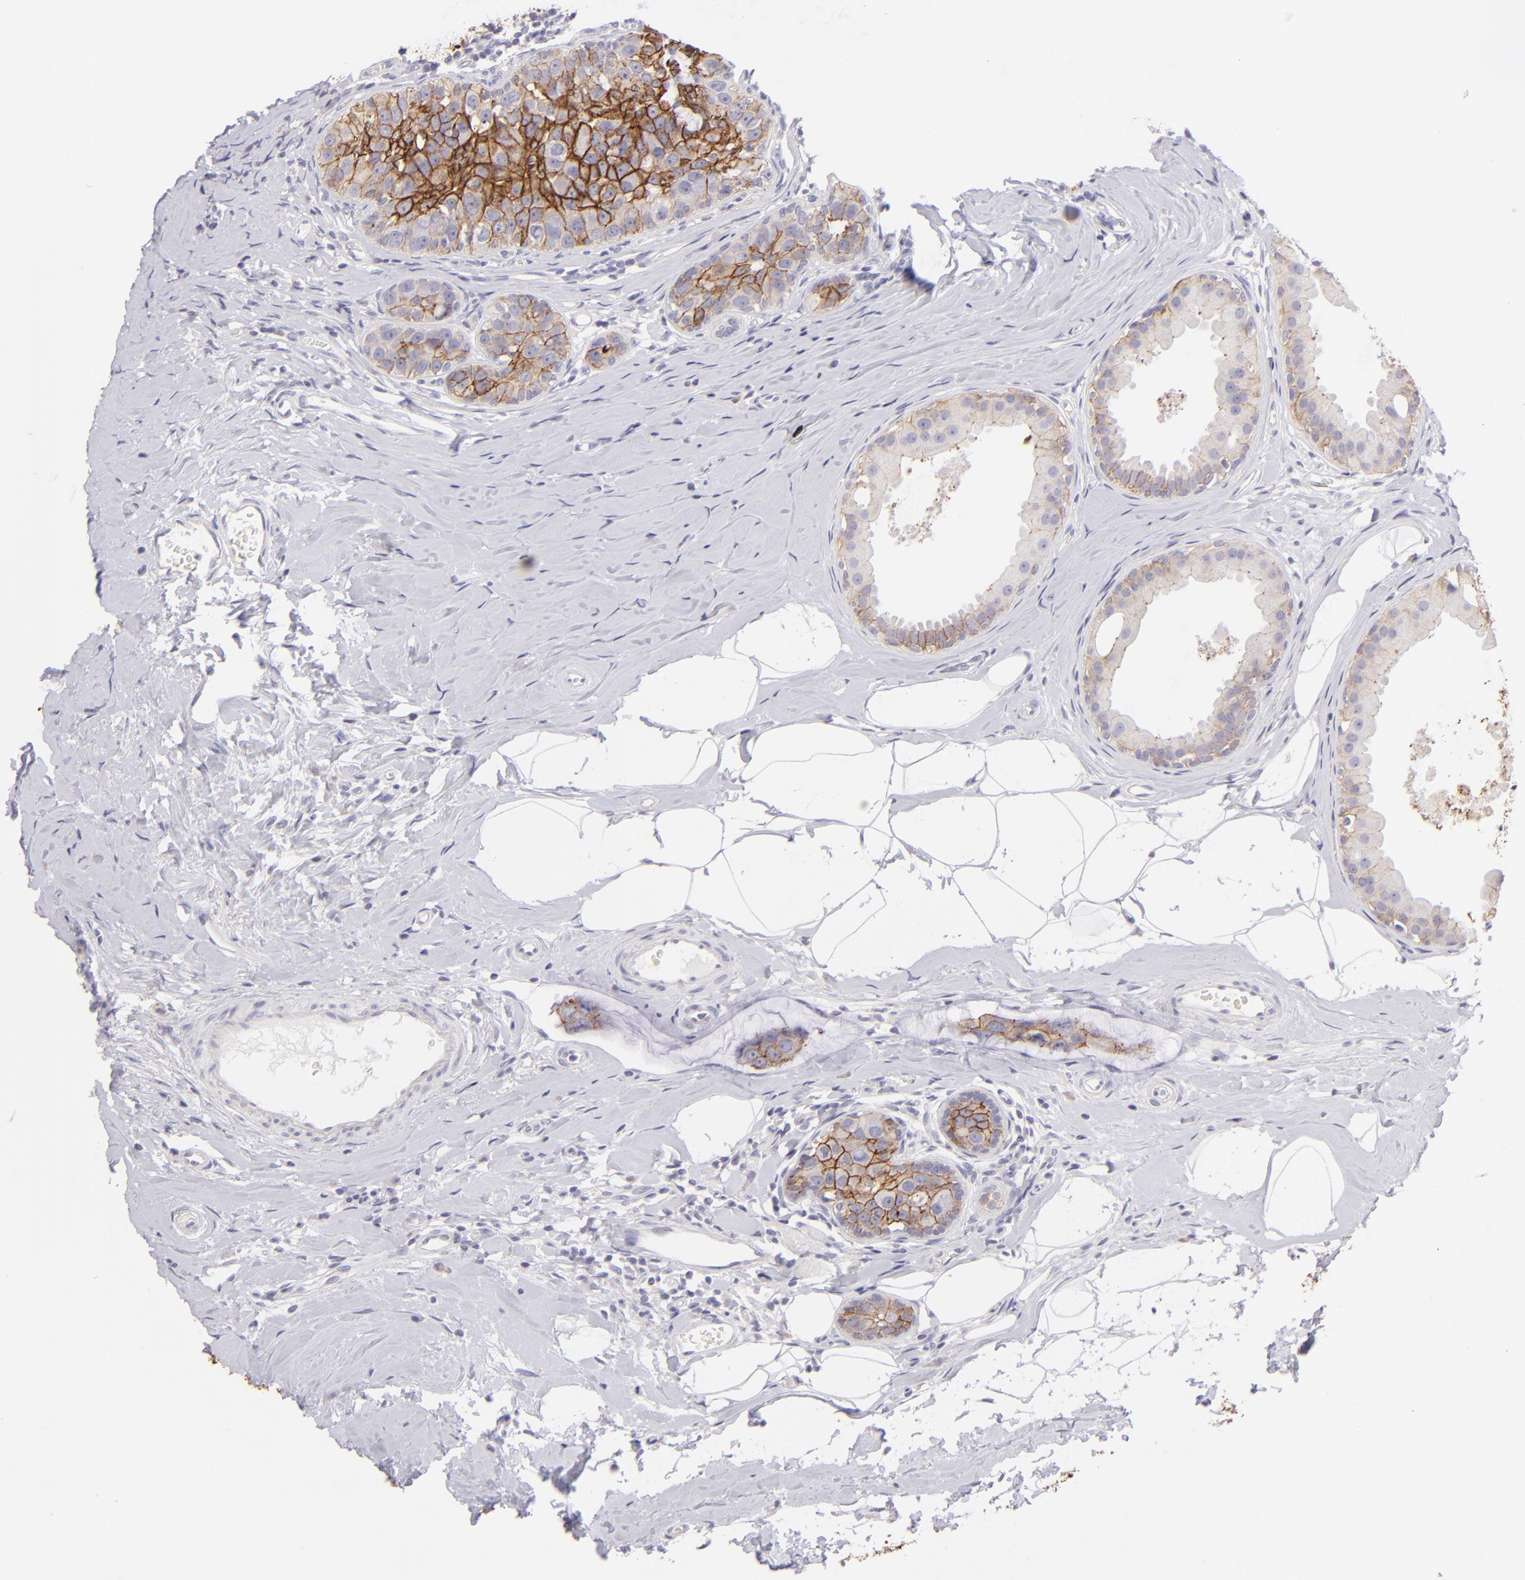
{"staining": {"intensity": "moderate", "quantity": ">75%", "location": "cytoplasmic/membranous"}, "tissue": "breast cancer", "cell_type": "Tumor cells", "image_type": "cancer", "snomed": [{"axis": "morphology", "description": "Normal tissue, NOS"}, {"axis": "morphology", "description": "Duct carcinoma"}, {"axis": "topography", "description": "Breast"}], "caption": "This micrograph demonstrates intraductal carcinoma (breast) stained with immunohistochemistry (IHC) to label a protein in brown. The cytoplasmic/membranous of tumor cells show moderate positivity for the protein. Nuclei are counter-stained blue.", "gene": "CLDN4", "patient": {"sex": "female", "age": 50}}